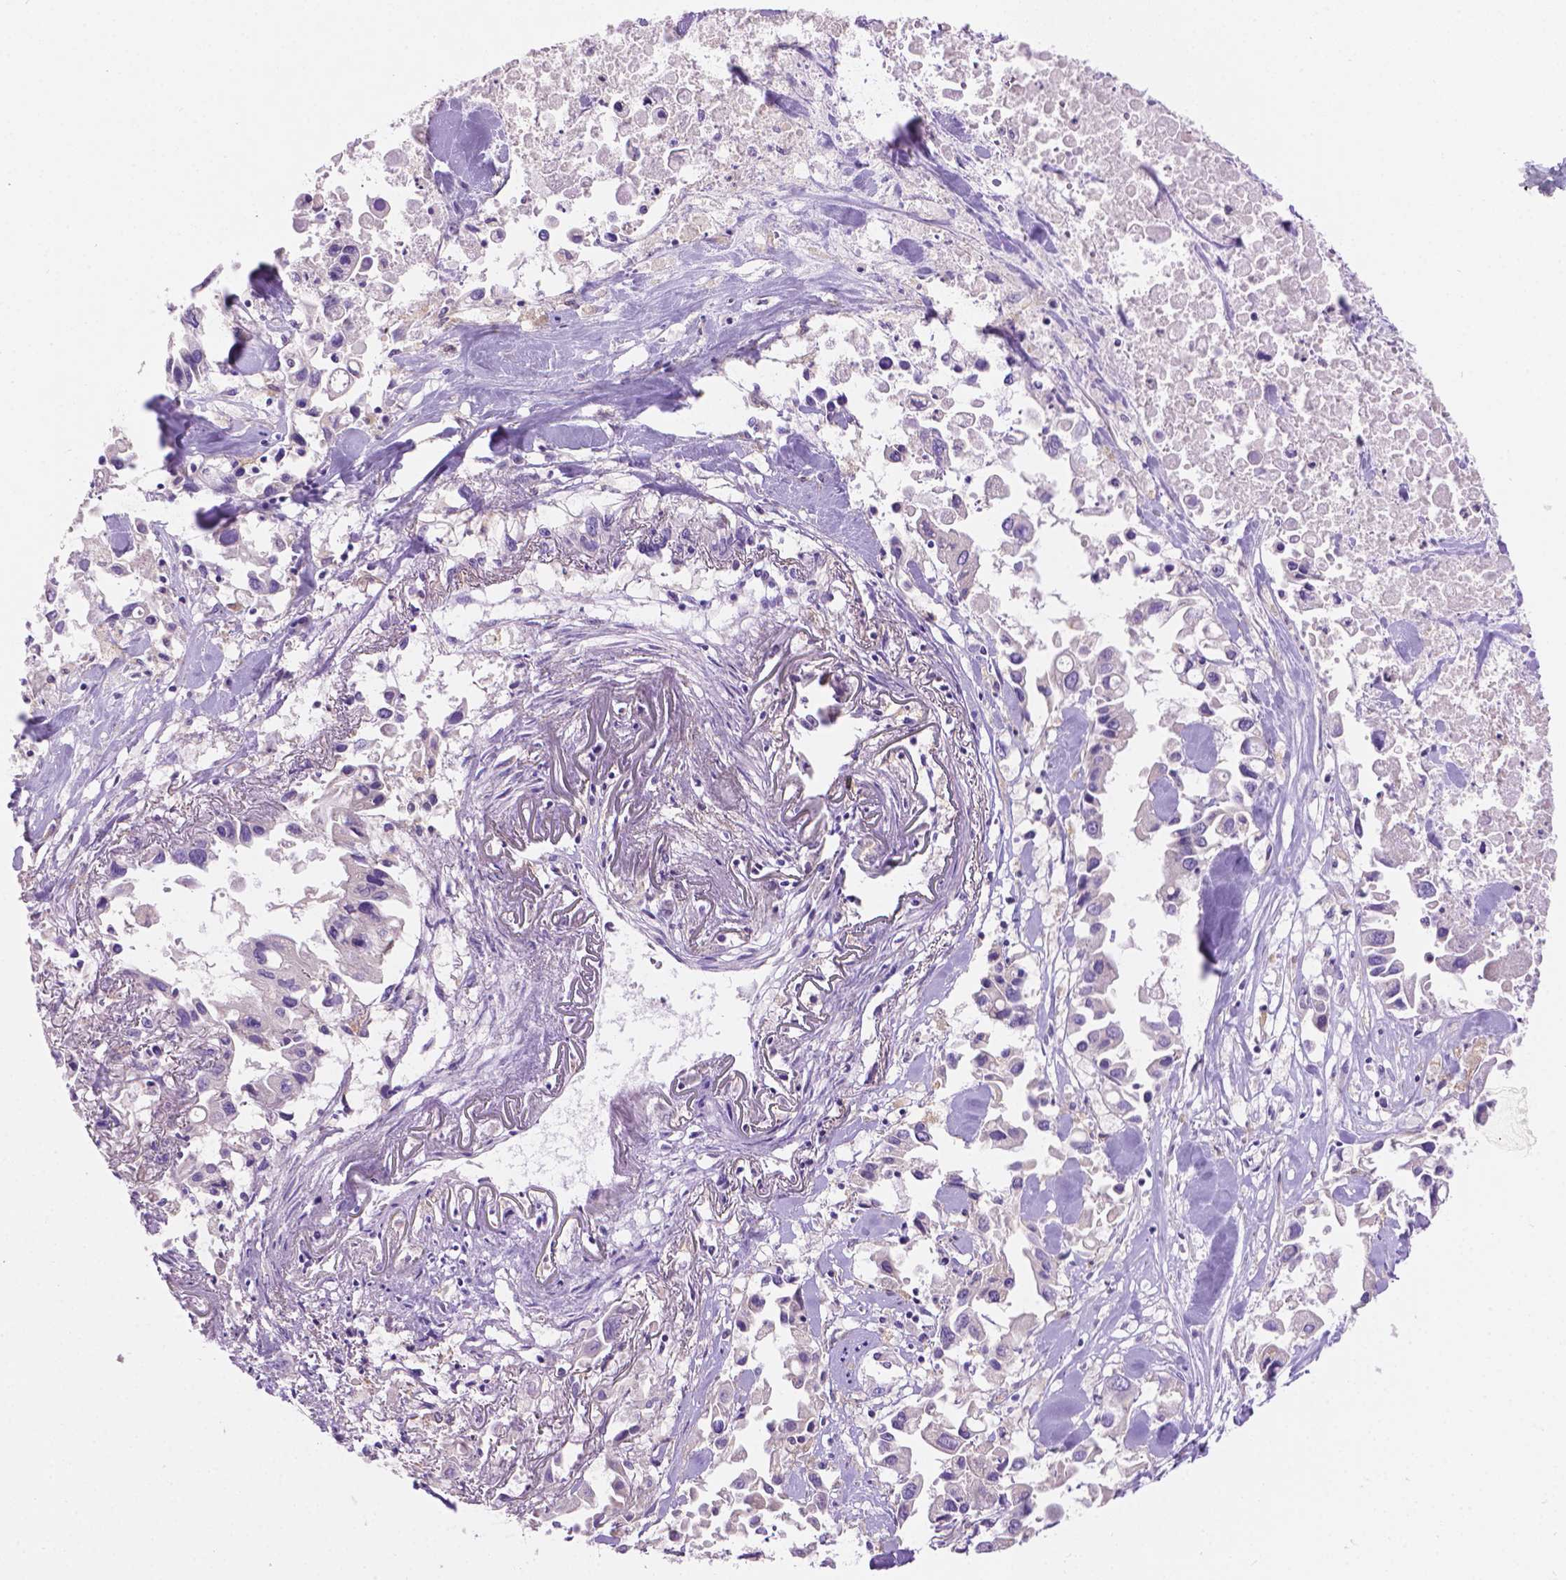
{"staining": {"intensity": "negative", "quantity": "none", "location": "none"}, "tissue": "pancreatic cancer", "cell_type": "Tumor cells", "image_type": "cancer", "snomed": [{"axis": "morphology", "description": "Adenocarcinoma, NOS"}, {"axis": "topography", "description": "Pancreas"}], "caption": "Immunohistochemical staining of pancreatic cancer exhibits no significant positivity in tumor cells.", "gene": "CDH7", "patient": {"sex": "female", "age": 83}}